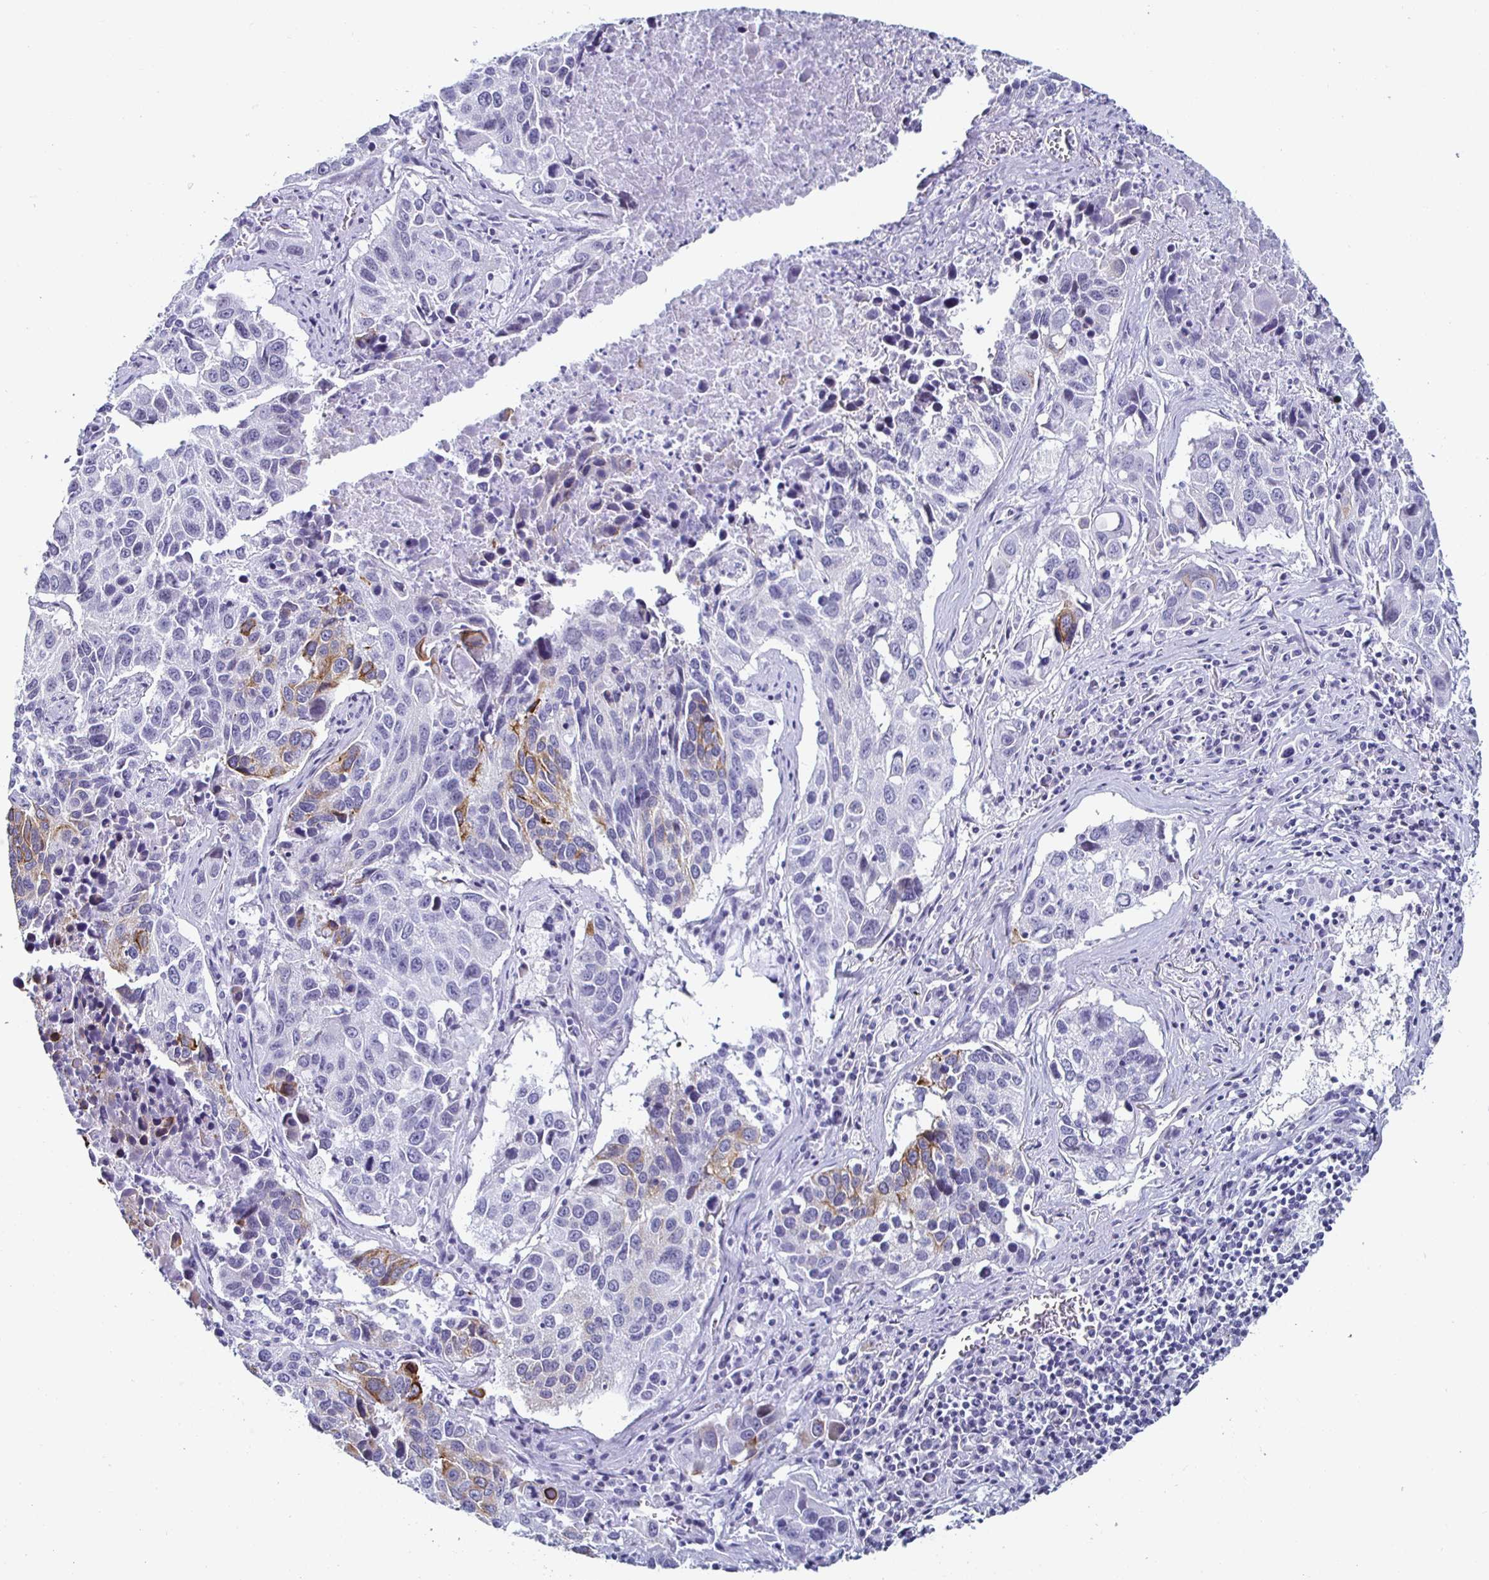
{"staining": {"intensity": "moderate", "quantity": "<25%", "location": "cytoplasmic/membranous"}, "tissue": "lung cancer", "cell_type": "Tumor cells", "image_type": "cancer", "snomed": [{"axis": "morphology", "description": "Squamous cell carcinoma, NOS"}, {"axis": "topography", "description": "Lung"}], "caption": "This image demonstrates immunohistochemistry staining of lung squamous cell carcinoma, with low moderate cytoplasmic/membranous expression in about <25% of tumor cells.", "gene": "KRT4", "patient": {"sex": "female", "age": 61}}